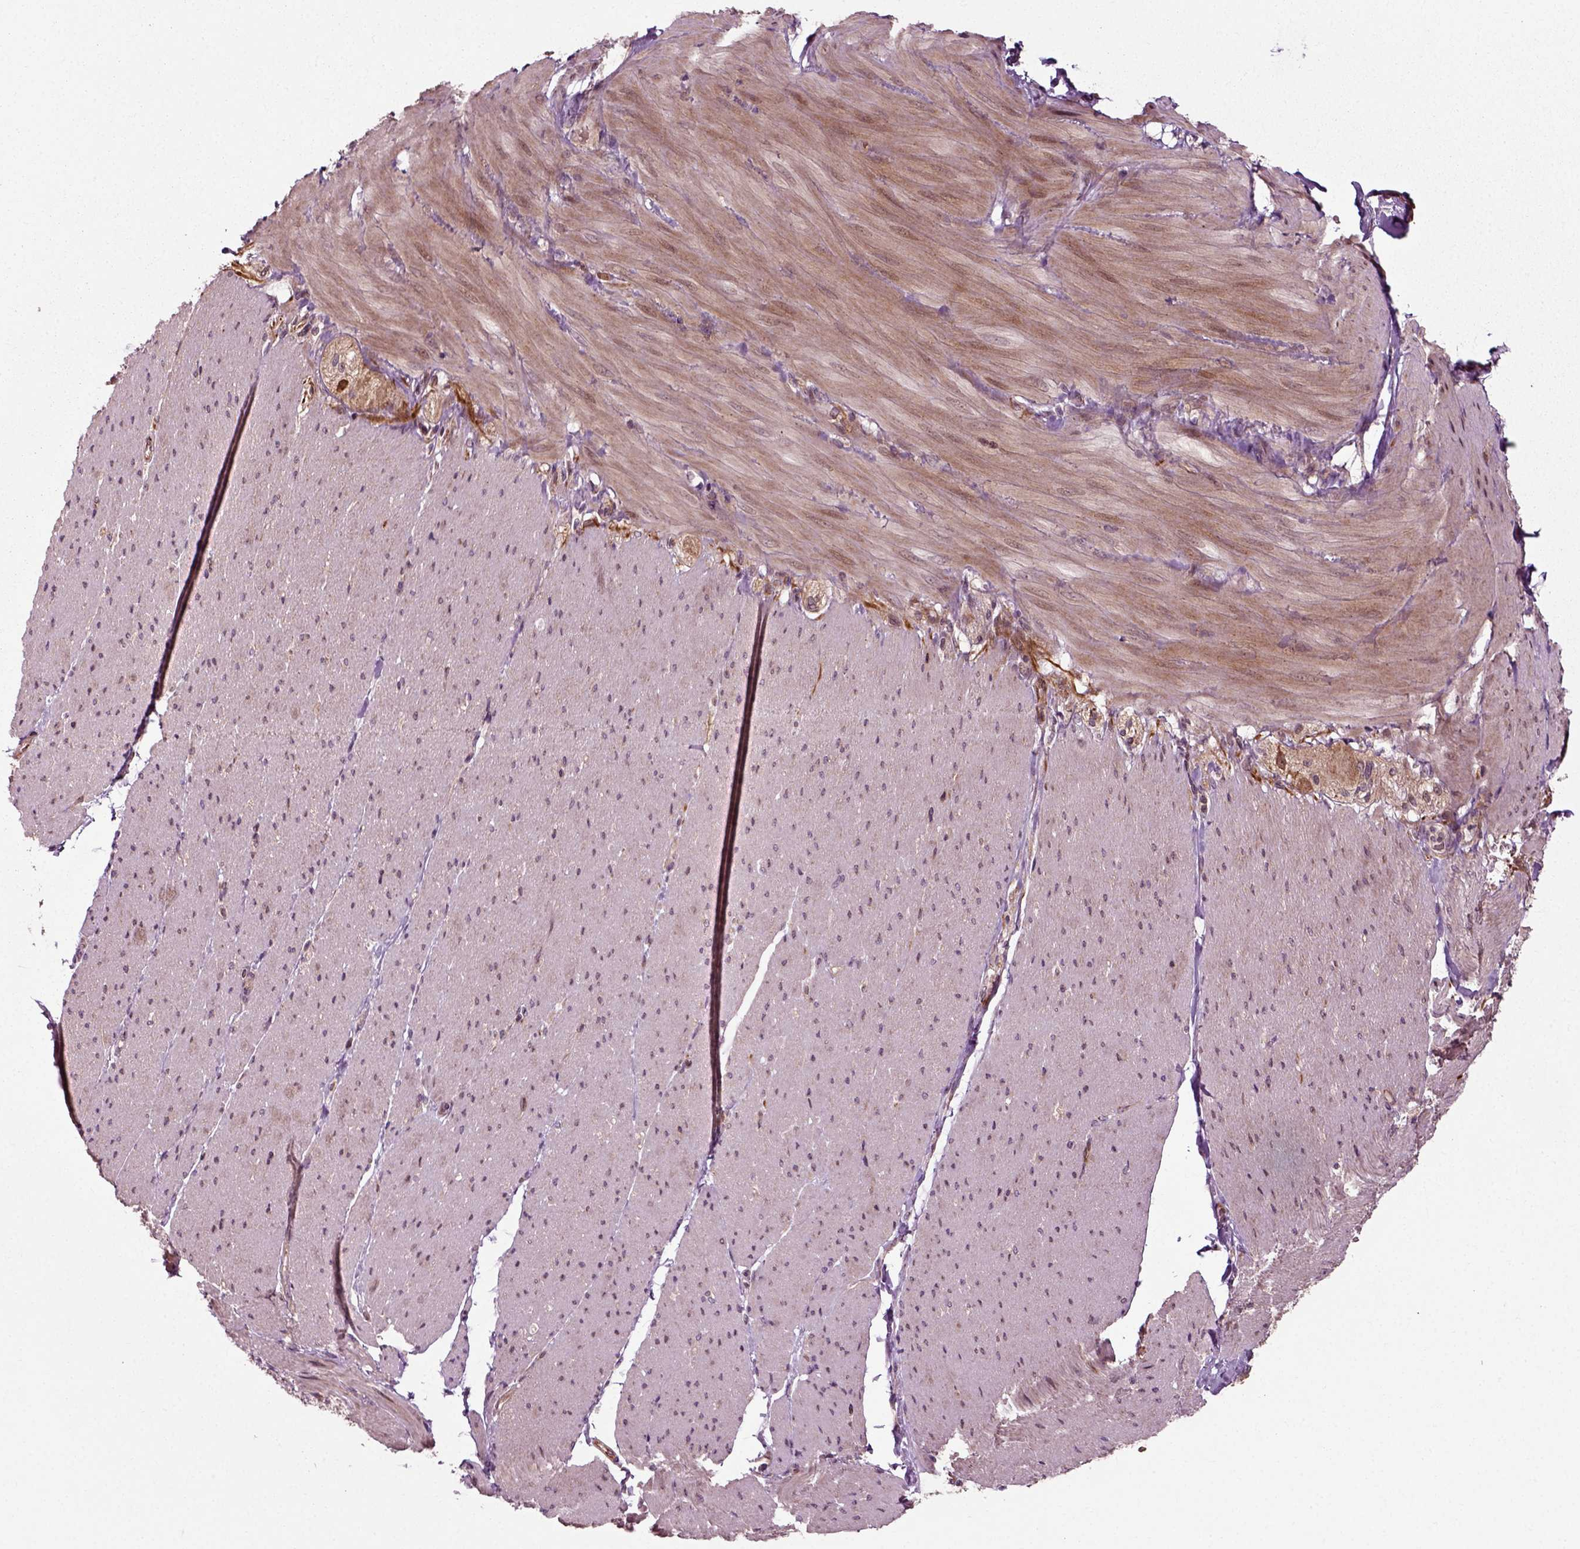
{"staining": {"intensity": "strong", "quantity": ">75%", "location": "cytoplasmic/membranous"}, "tissue": "soft tissue", "cell_type": "Fibroblasts", "image_type": "normal", "snomed": [{"axis": "morphology", "description": "Normal tissue, NOS"}, {"axis": "topography", "description": "Smooth muscle"}, {"axis": "topography", "description": "Duodenum"}, {"axis": "topography", "description": "Peripheral nerve tissue"}], "caption": "Fibroblasts display strong cytoplasmic/membranous positivity in approximately >75% of cells in unremarkable soft tissue. (Brightfield microscopy of DAB IHC at high magnification).", "gene": "PLCD3", "patient": {"sex": "female", "age": 61}}